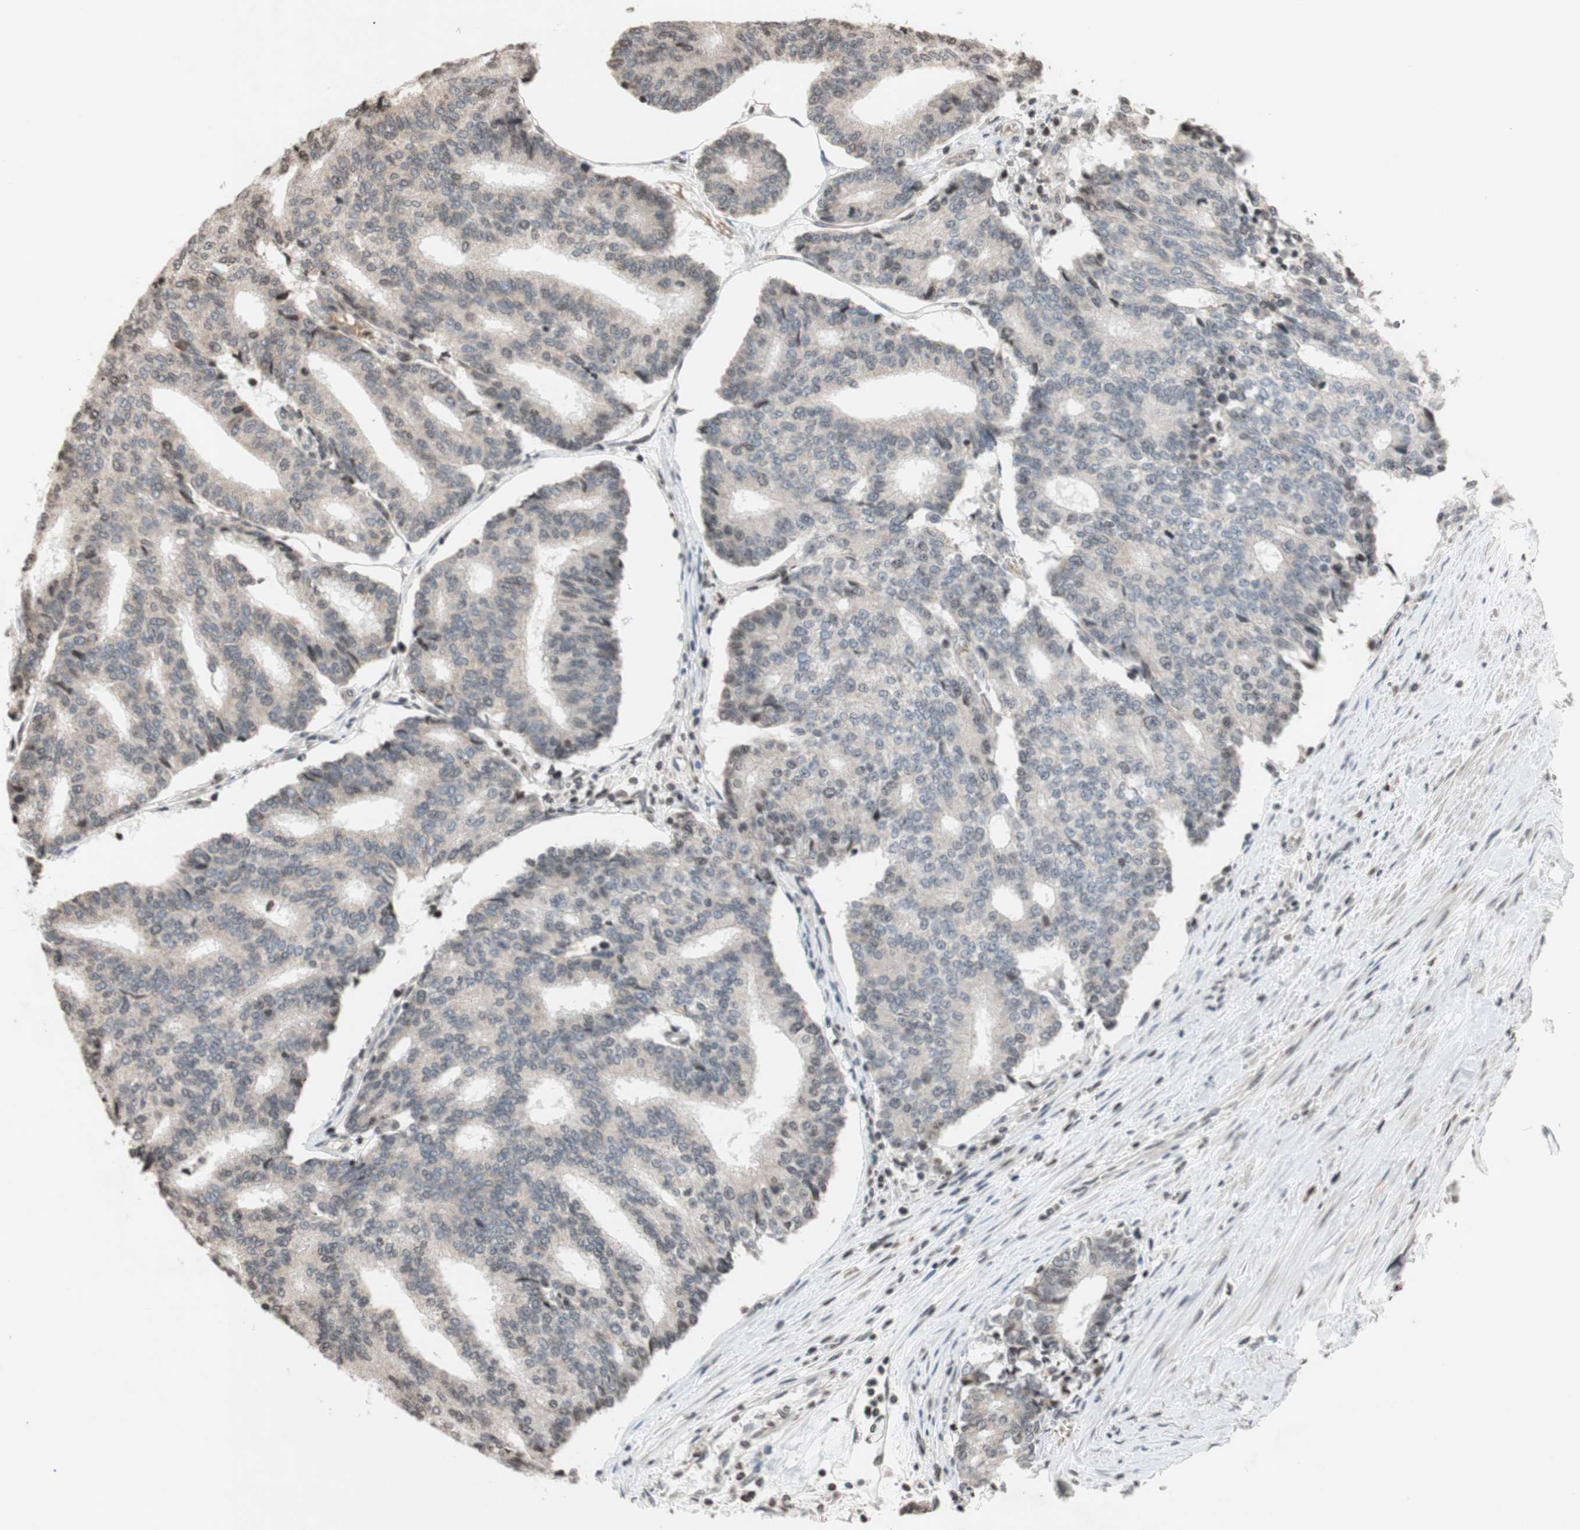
{"staining": {"intensity": "weak", "quantity": "<25%", "location": "cytoplasmic/membranous,nuclear"}, "tissue": "prostate cancer", "cell_type": "Tumor cells", "image_type": "cancer", "snomed": [{"axis": "morphology", "description": "Adenocarcinoma, High grade"}, {"axis": "topography", "description": "Prostate"}], "caption": "IHC of human prostate cancer (high-grade adenocarcinoma) exhibits no expression in tumor cells. (Stains: DAB IHC with hematoxylin counter stain, Microscopy: brightfield microscopy at high magnification).", "gene": "MCM6", "patient": {"sex": "male", "age": 55}}